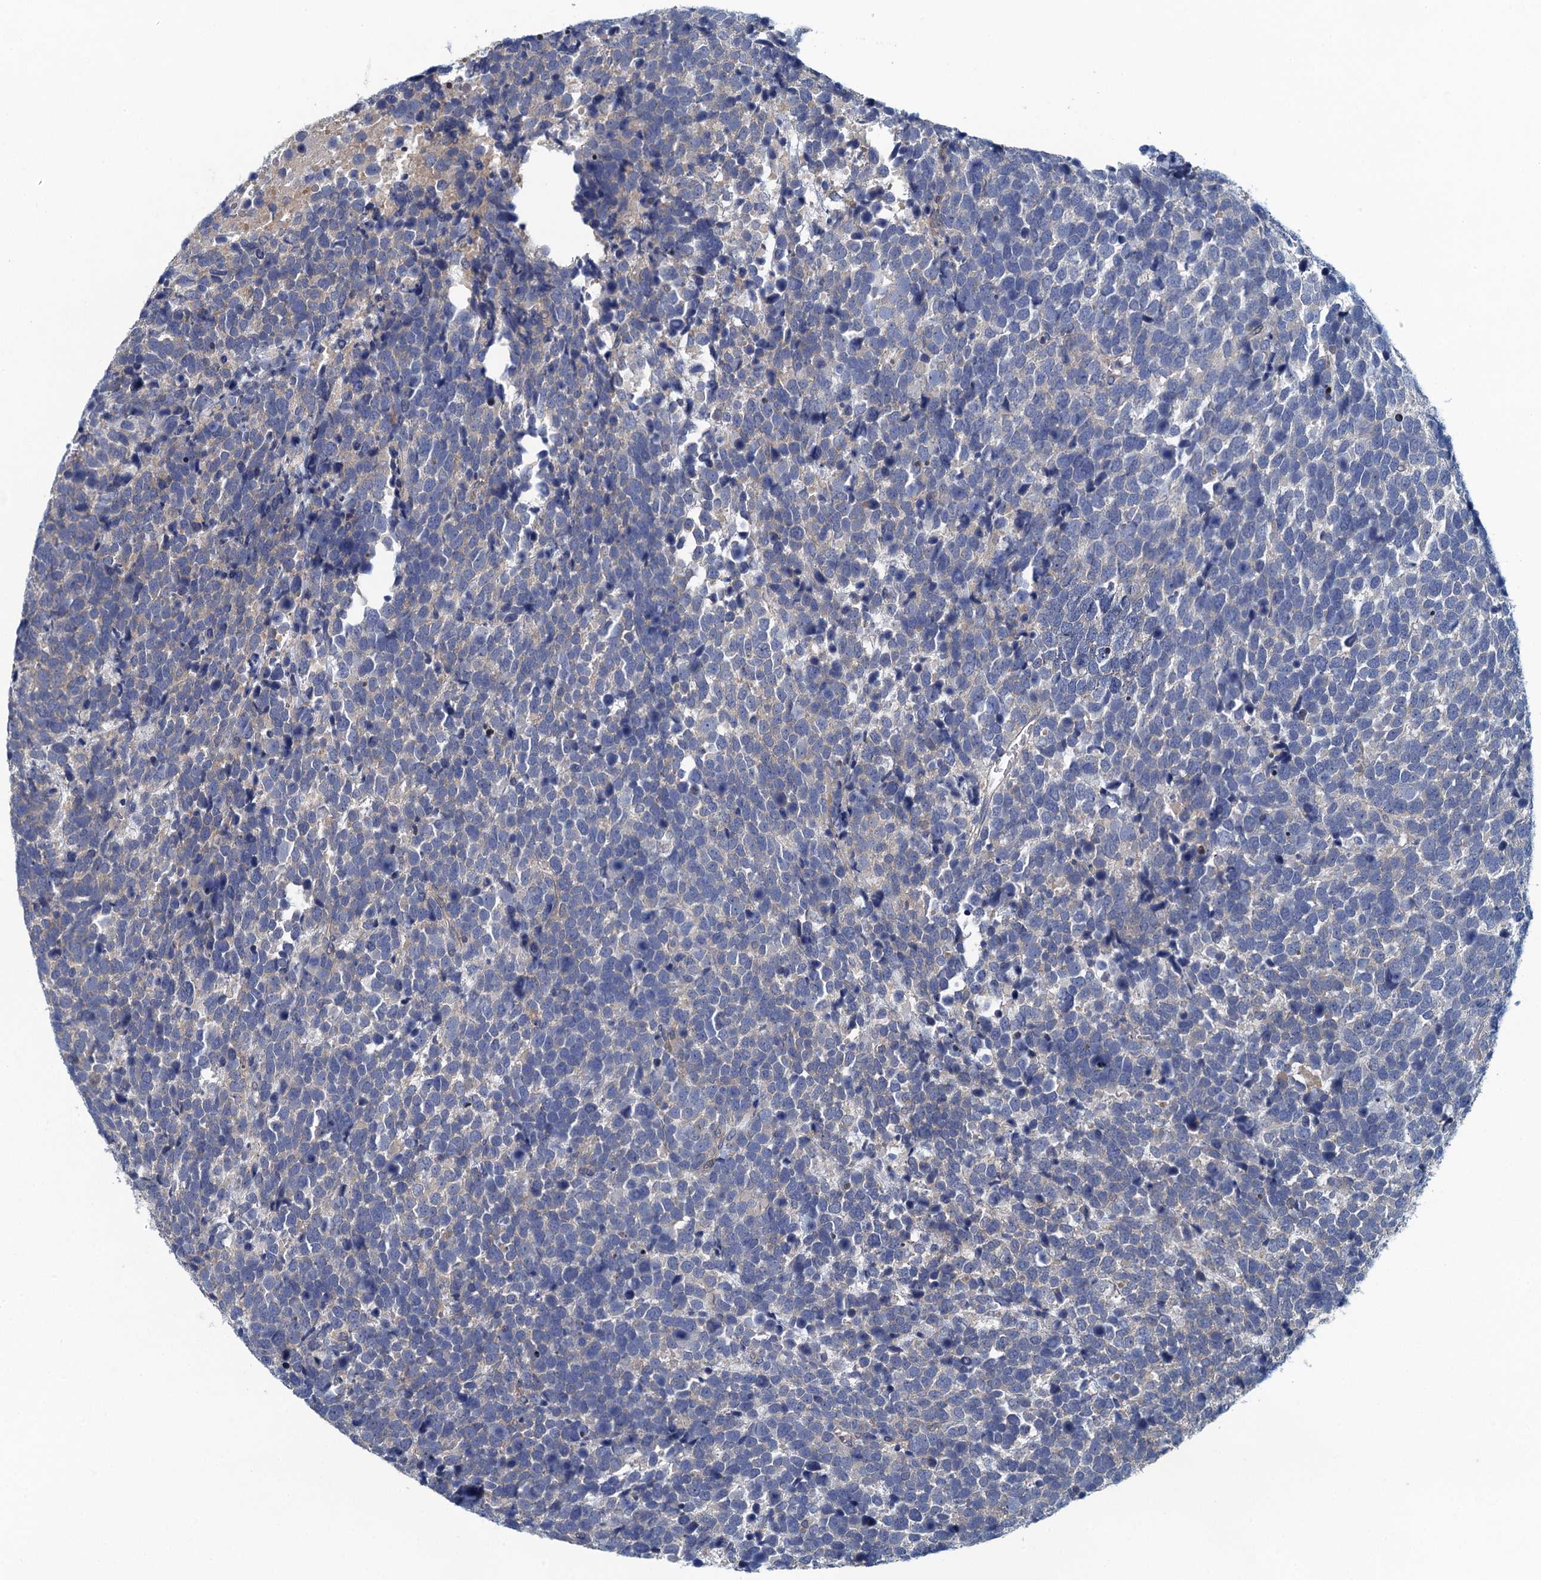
{"staining": {"intensity": "negative", "quantity": "none", "location": "none"}, "tissue": "urothelial cancer", "cell_type": "Tumor cells", "image_type": "cancer", "snomed": [{"axis": "morphology", "description": "Urothelial carcinoma, High grade"}, {"axis": "topography", "description": "Urinary bladder"}], "caption": "Immunohistochemistry micrograph of urothelial cancer stained for a protein (brown), which displays no positivity in tumor cells.", "gene": "NCKAP1L", "patient": {"sex": "female", "age": 82}}